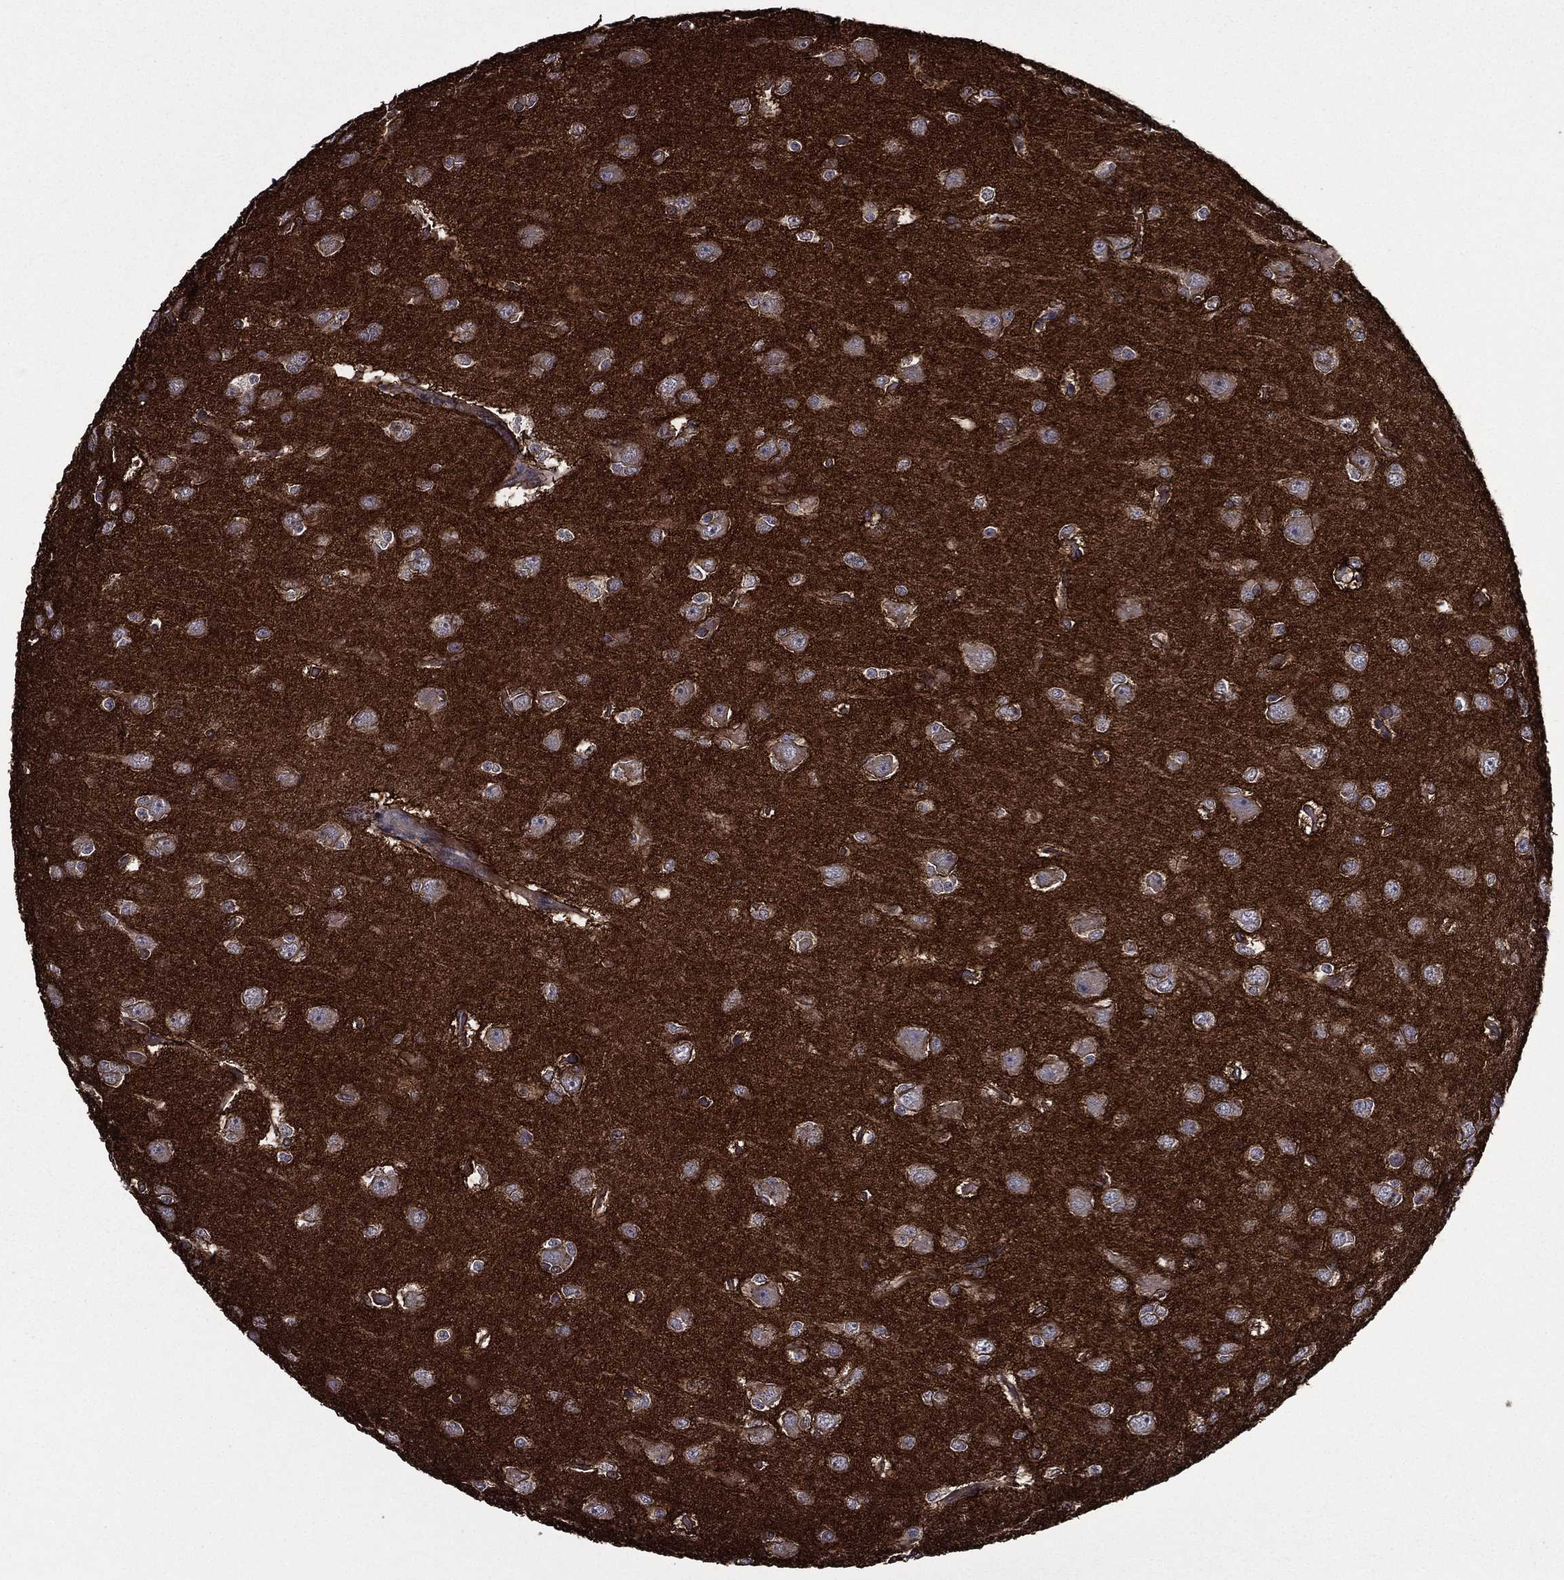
{"staining": {"intensity": "moderate", "quantity": "<25%", "location": "cytoplasmic/membranous"}, "tissue": "glioma", "cell_type": "Tumor cells", "image_type": "cancer", "snomed": [{"axis": "morphology", "description": "Glioma, malignant, Low grade"}, {"axis": "topography", "description": "Brain"}], "caption": "DAB (3,3'-diaminobenzidine) immunohistochemical staining of human glioma reveals moderate cytoplasmic/membranous protein expression in approximately <25% of tumor cells.", "gene": "PLPP3", "patient": {"sex": "male", "age": 27}}